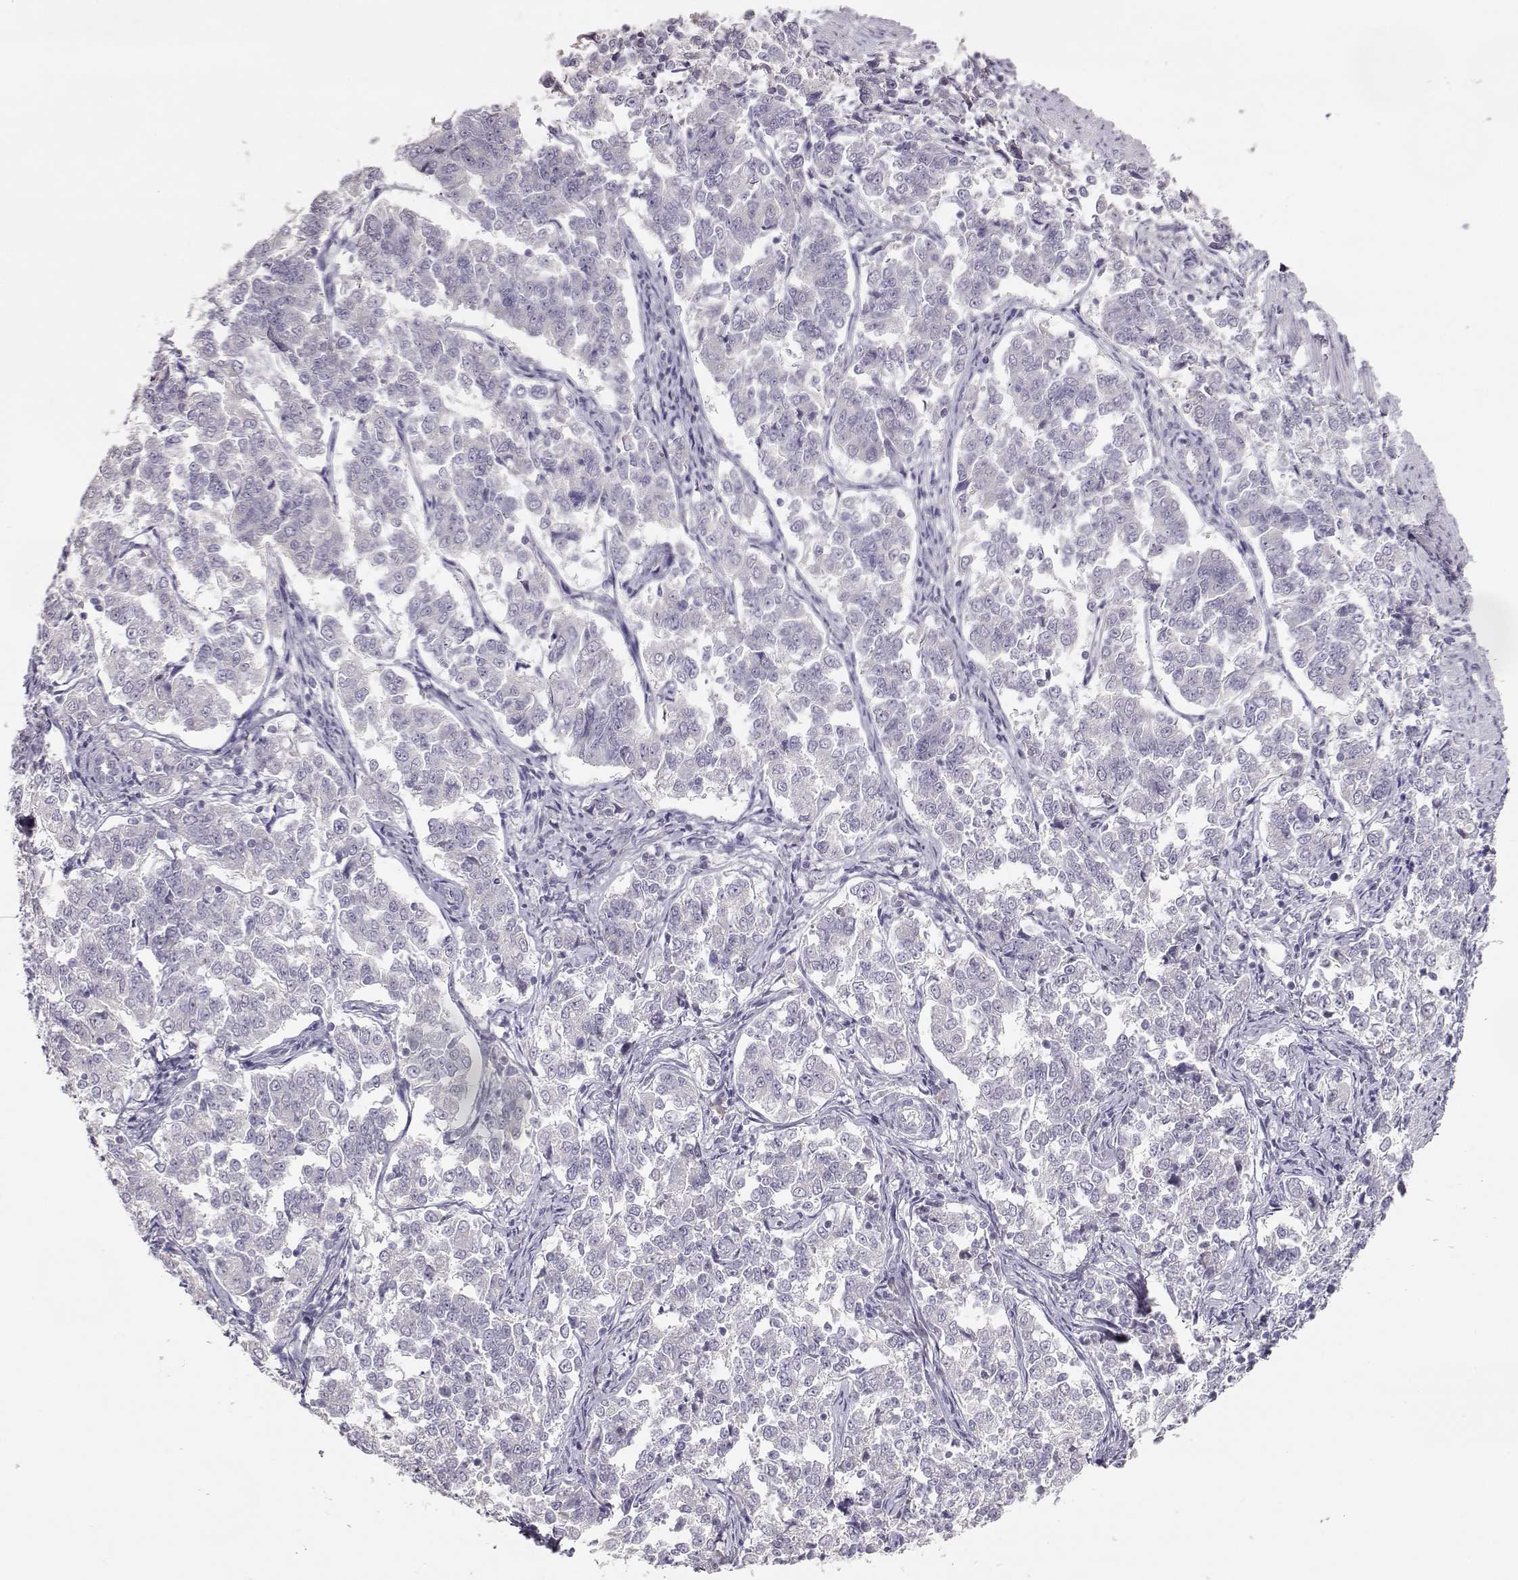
{"staining": {"intensity": "negative", "quantity": "none", "location": "none"}, "tissue": "endometrial cancer", "cell_type": "Tumor cells", "image_type": "cancer", "snomed": [{"axis": "morphology", "description": "Adenocarcinoma, NOS"}, {"axis": "topography", "description": "Endometrium"}], "caption": "Immunohistochemistry (IHC) histopathology image of neoplastic tissue: endometrial cancer stained with DAB (3,3'-diaminobenzidine) shows no significant protein positivity in tumor cells. The staining was performed using DAB (3,3'-diaminobenzidine) to visualize the protein expression in brown, while the nuclei were stained in blue with hematoxylin (Magnification: 20x).", "gene": "GLIPR1L2", "patient": {"sex": "female", "age": 43}}